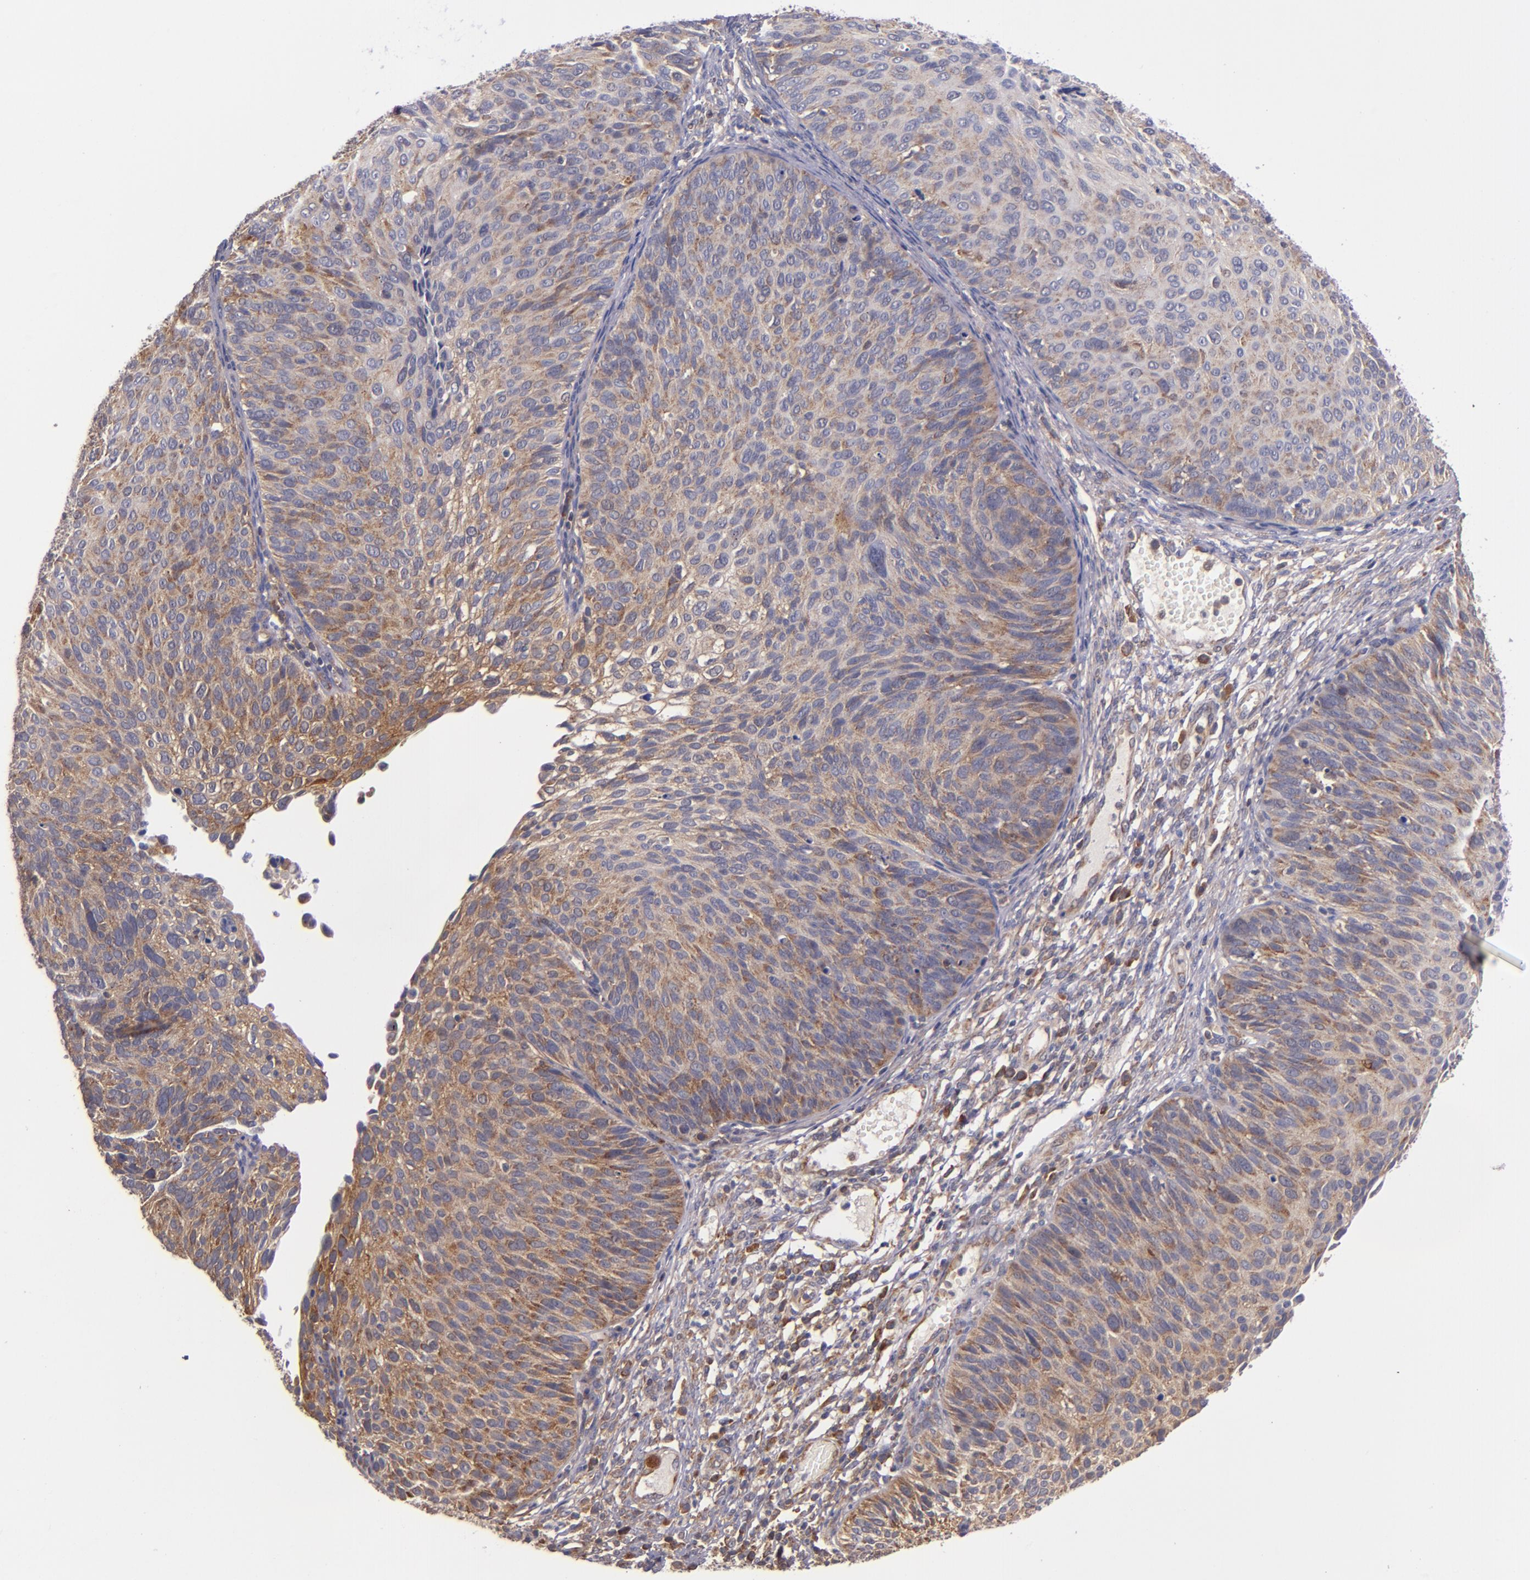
{"staining": {"intensity": "moderate", "quantity": ">75%", "location": "cytoplasmic/membranous"}, "tissue": "cervical cancer", "cell_type": "Tumor cells", "image_type": "cancer", "snomed": [{"axis": "morphology", "description": "Squamous cell carcinoma, NOS"}, {"axis": "topography", "description": "Cervix"}], "caption": "Brown immunohistochemical staining in human cervical cancer (squamous cell carcinoma) shows moderate cytoplasmic/membranous positivity in approximately >75% of tumor cells. (DAB (3,3'-diaminobenzidine) = brown stain, brightfield microscopy at high magnification).", "gene": "EIF4ENIF1", "patient": {"sex": "female", "age": 36}}